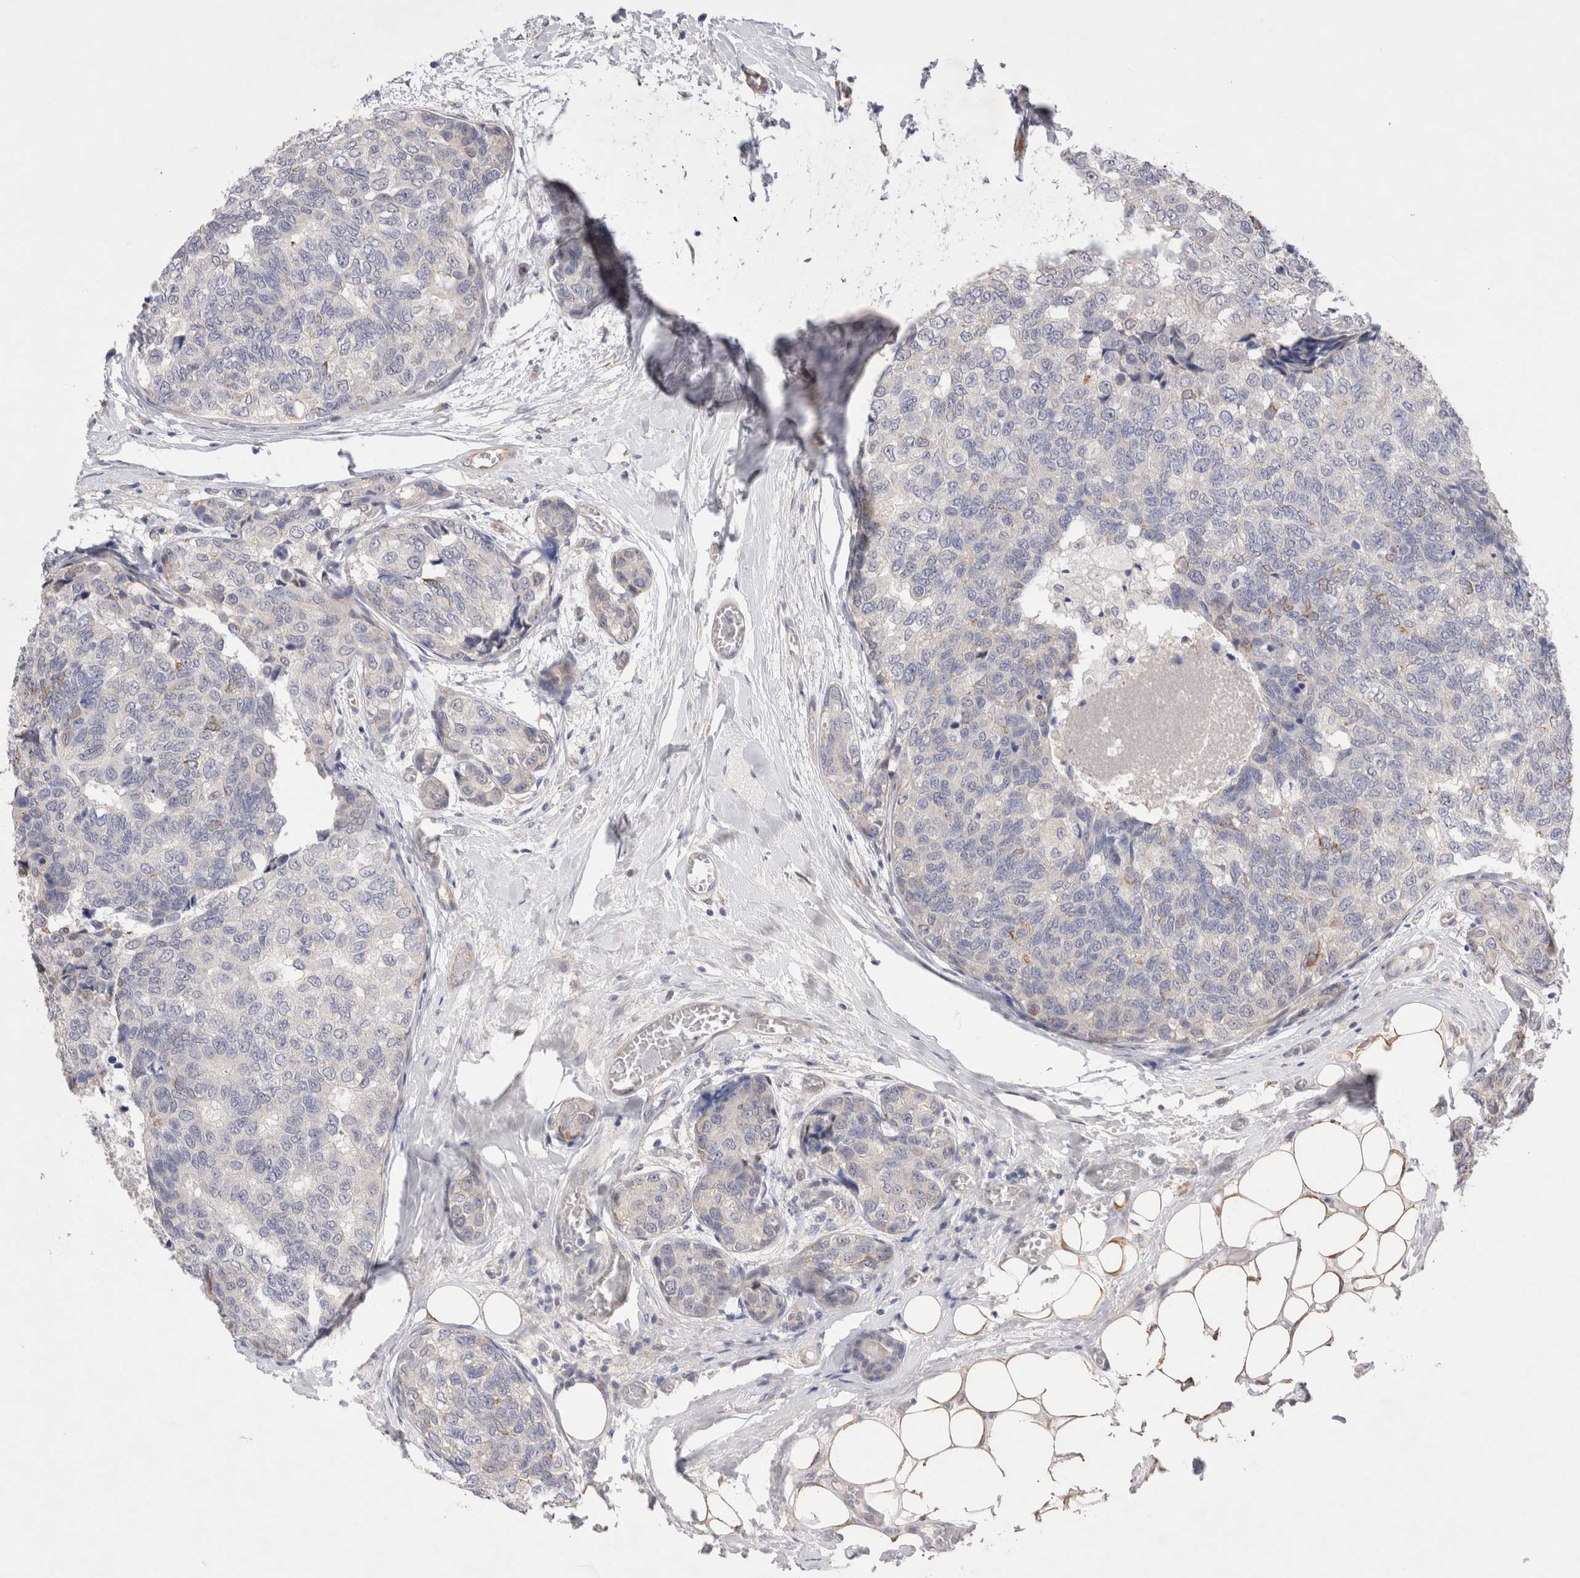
{"staining": {"intensity": "negative", "quantity": "none", "location": "none"}, "tissue": "breast cancer", "cell_type": "Tumor cells", "image_type": "cancer", "snomed": [{"axis": "morphology", "description": "Normal tissue, NOS"}, {"axis": "morphology", "description": "Duct carcinoma"}, {"axis": "topography", "description": "Breast"}], "caption": "Image shows no protein positivity in tumor cells of invasive ductal carcinoma (breast) tissue.", "gene": "GIMAP6", "patient": {"sex": "female", "age": 43}}